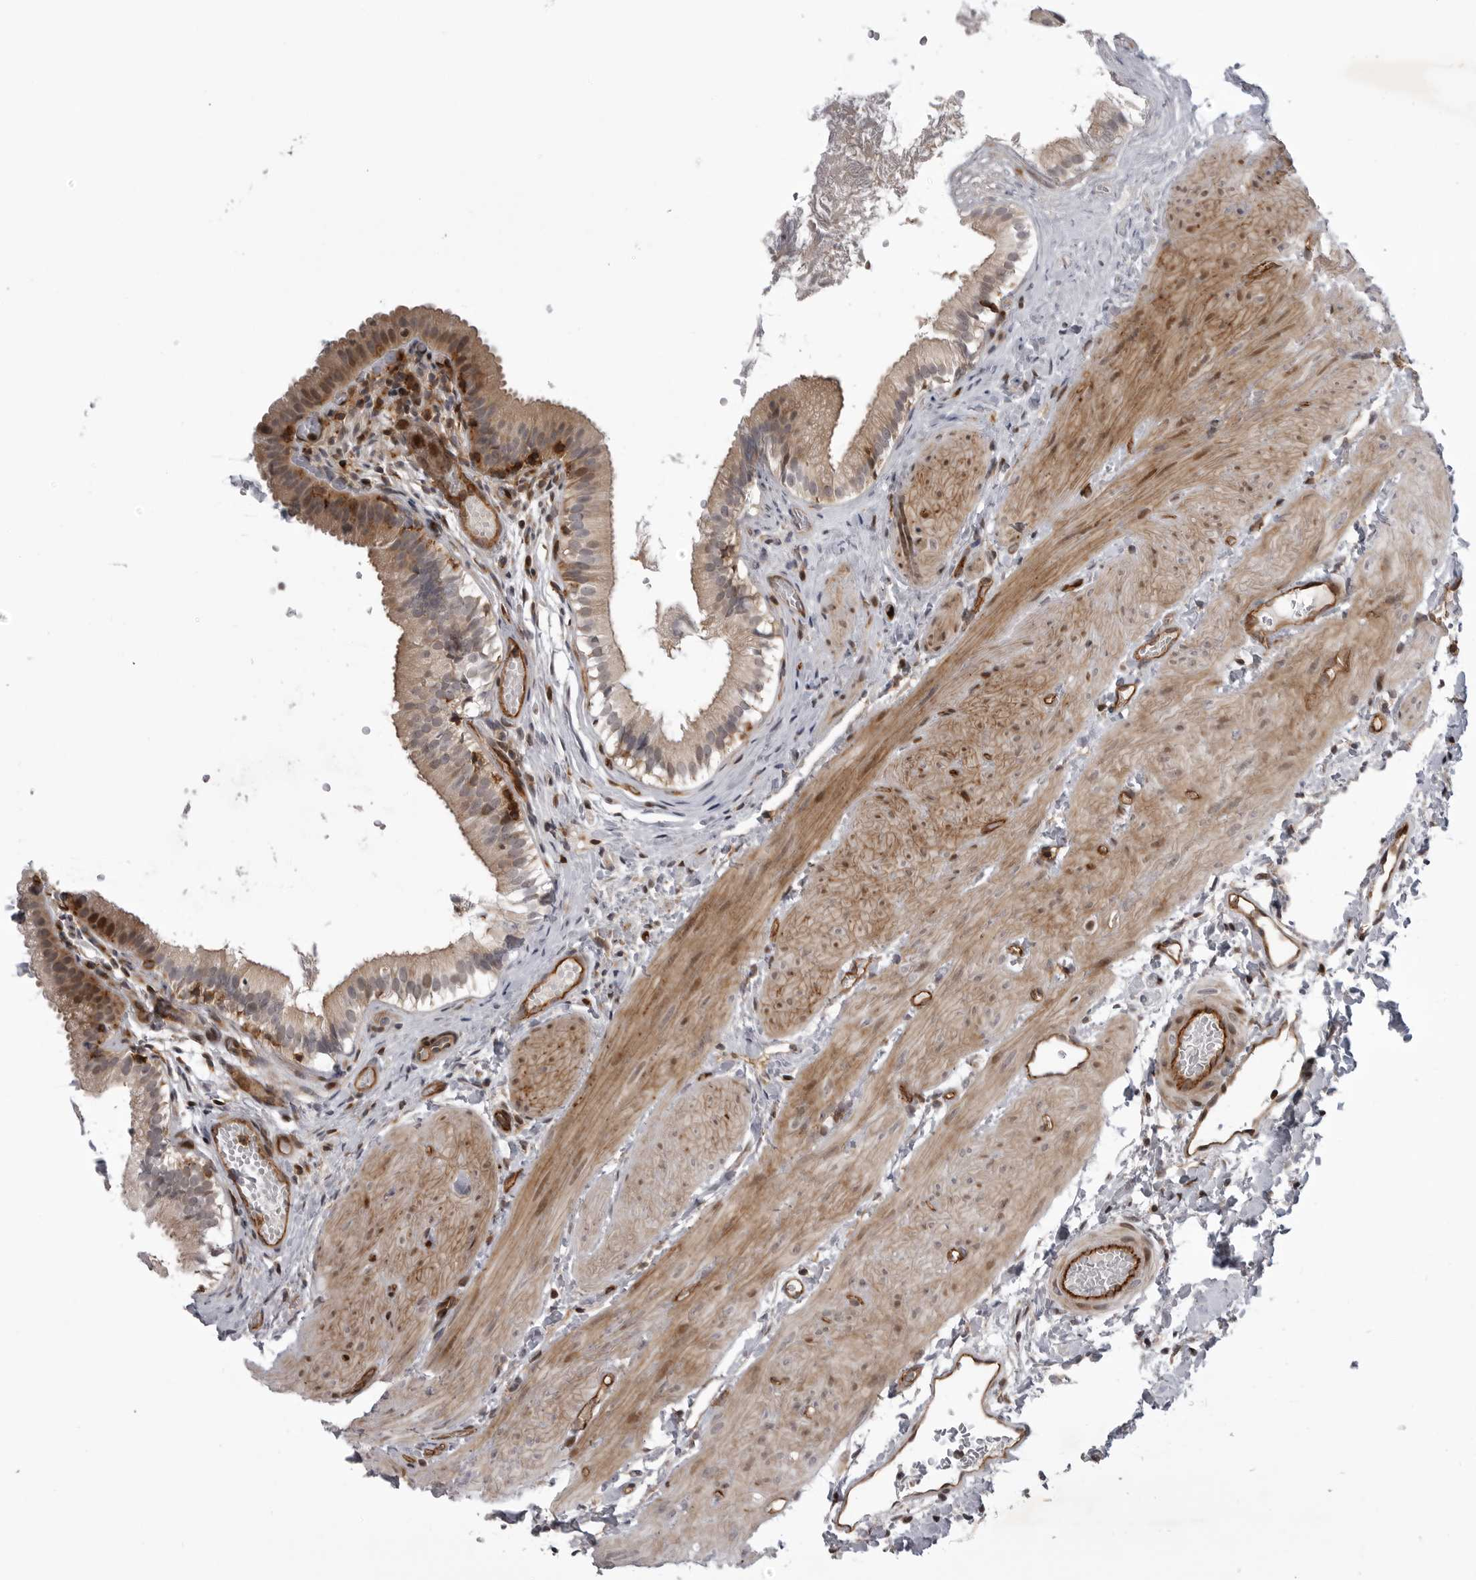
{"staining": {"intensity": "moderate", "quantity": "25%-75%", "location": "cytoplasmic/membranous,nuclear"}, "tissue": "gallbladder", "cell_type": "Glandular cells", "image_type": "normal", "snomed": [{"axis": "morphology", "description": "Normal tissue, NOS"}, {"axis": "topography", "description": "Gallbladder"}], "caption": "Gallbladder stained with DAB (3,3'-diaminobenzidine) immunohistochemistry shows medium levels of moderate cytoplasmic/membranous,nuclear staining in about 25%-75% of glandular cells.", "gene": "ABL1", "patient": {"sex": "female", "age": 26}}